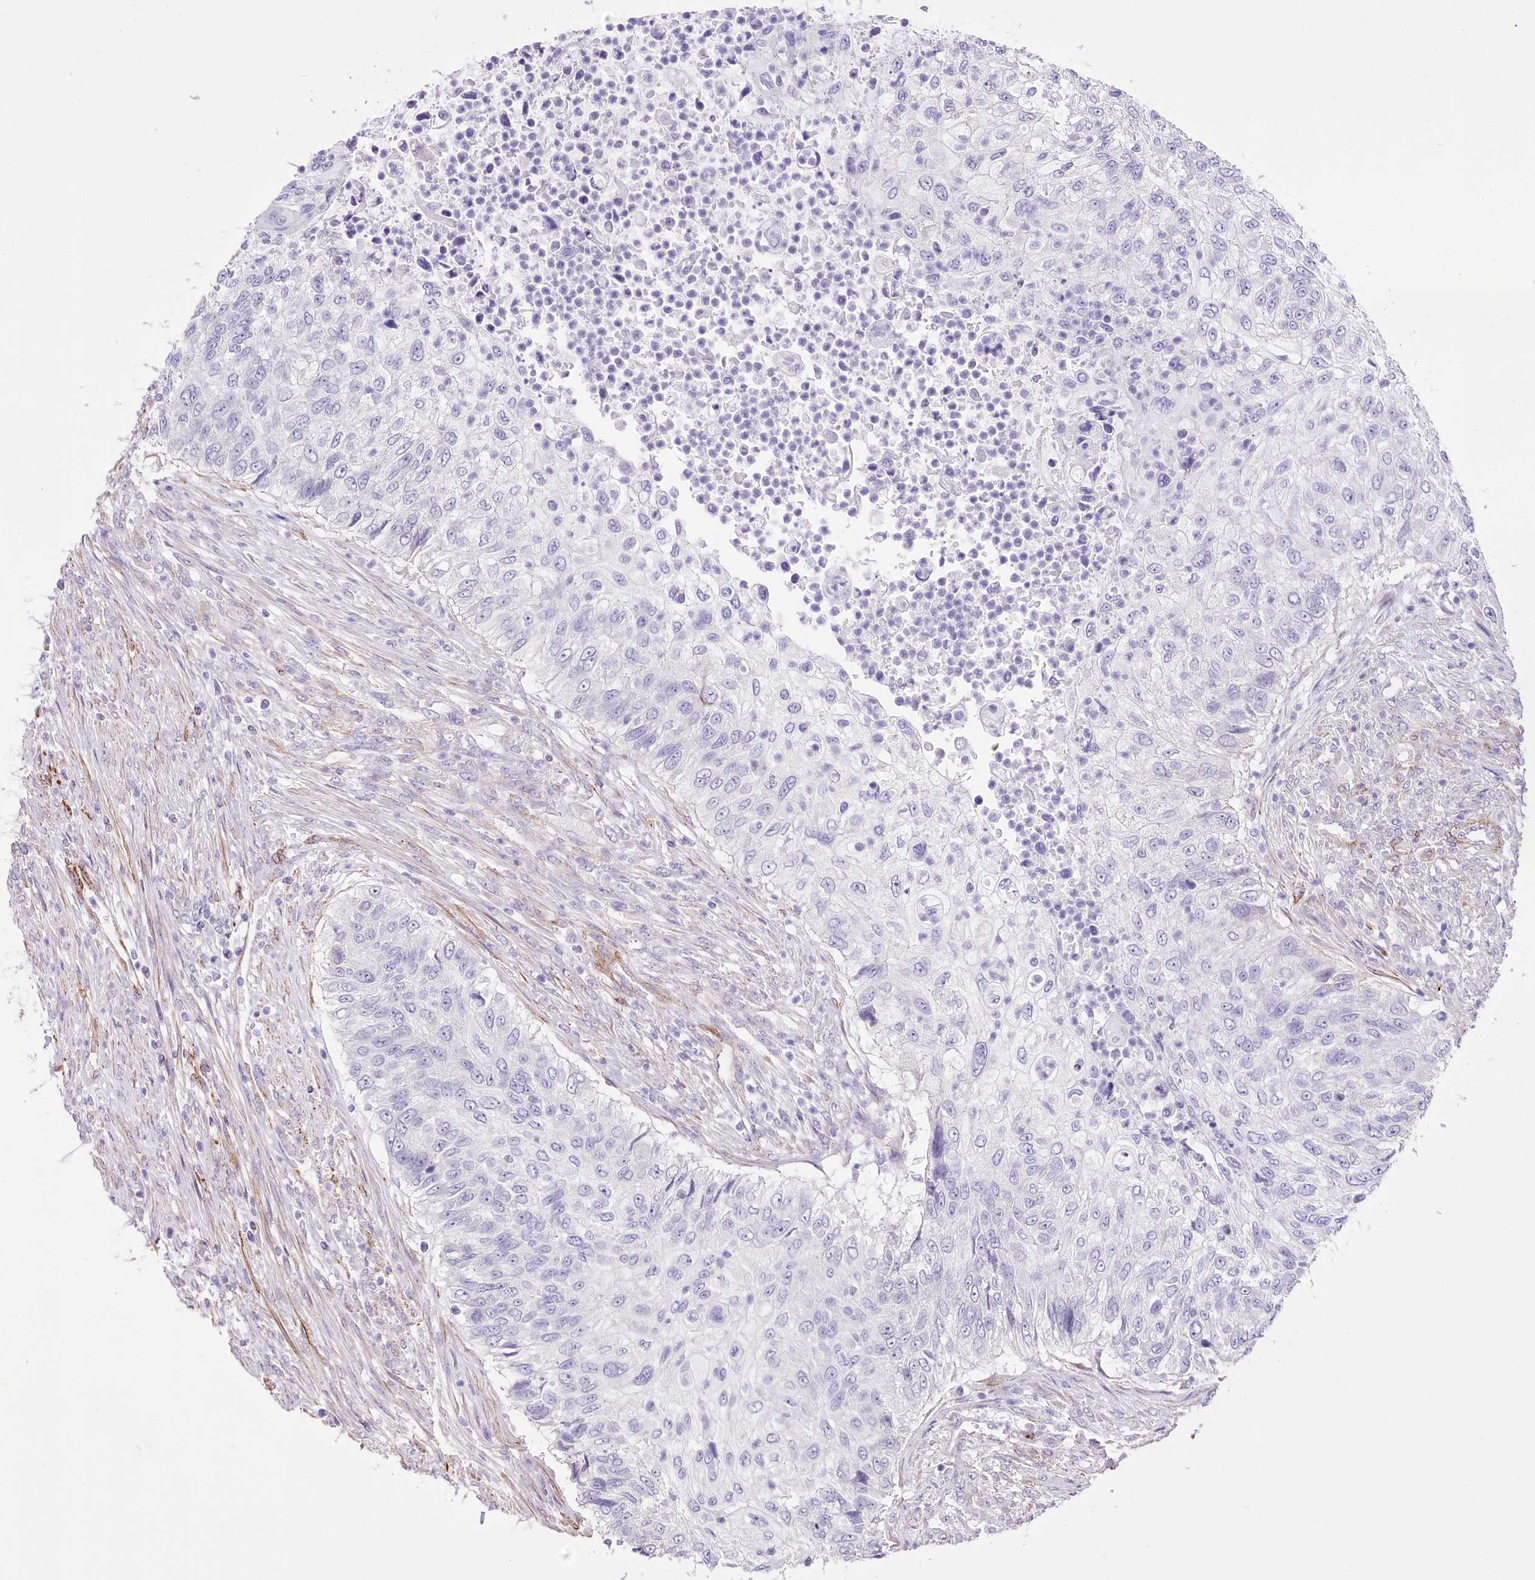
{"staining": {"intensity": "negative", "quantity": "none", "location": "none"}, "tissue": "urothelial cancer", "cell_type": "Tumor cells", "image_type": "cancer", "snomed": [{"axis": "morphology", "description": "Urothelial carcinoma, High grade"}, {"axis": "topography", "description": "Urinary bladder"}], "caption": "Immunohistochemistry (IHC) photomicrograph of neoplastic tissue: high-grade urothelial carcinoma stained with DAB displays no significant protein positivity in tumor cells.", "gene": "SYNPO2", "patient": {"sex": "female", "age": 60}}